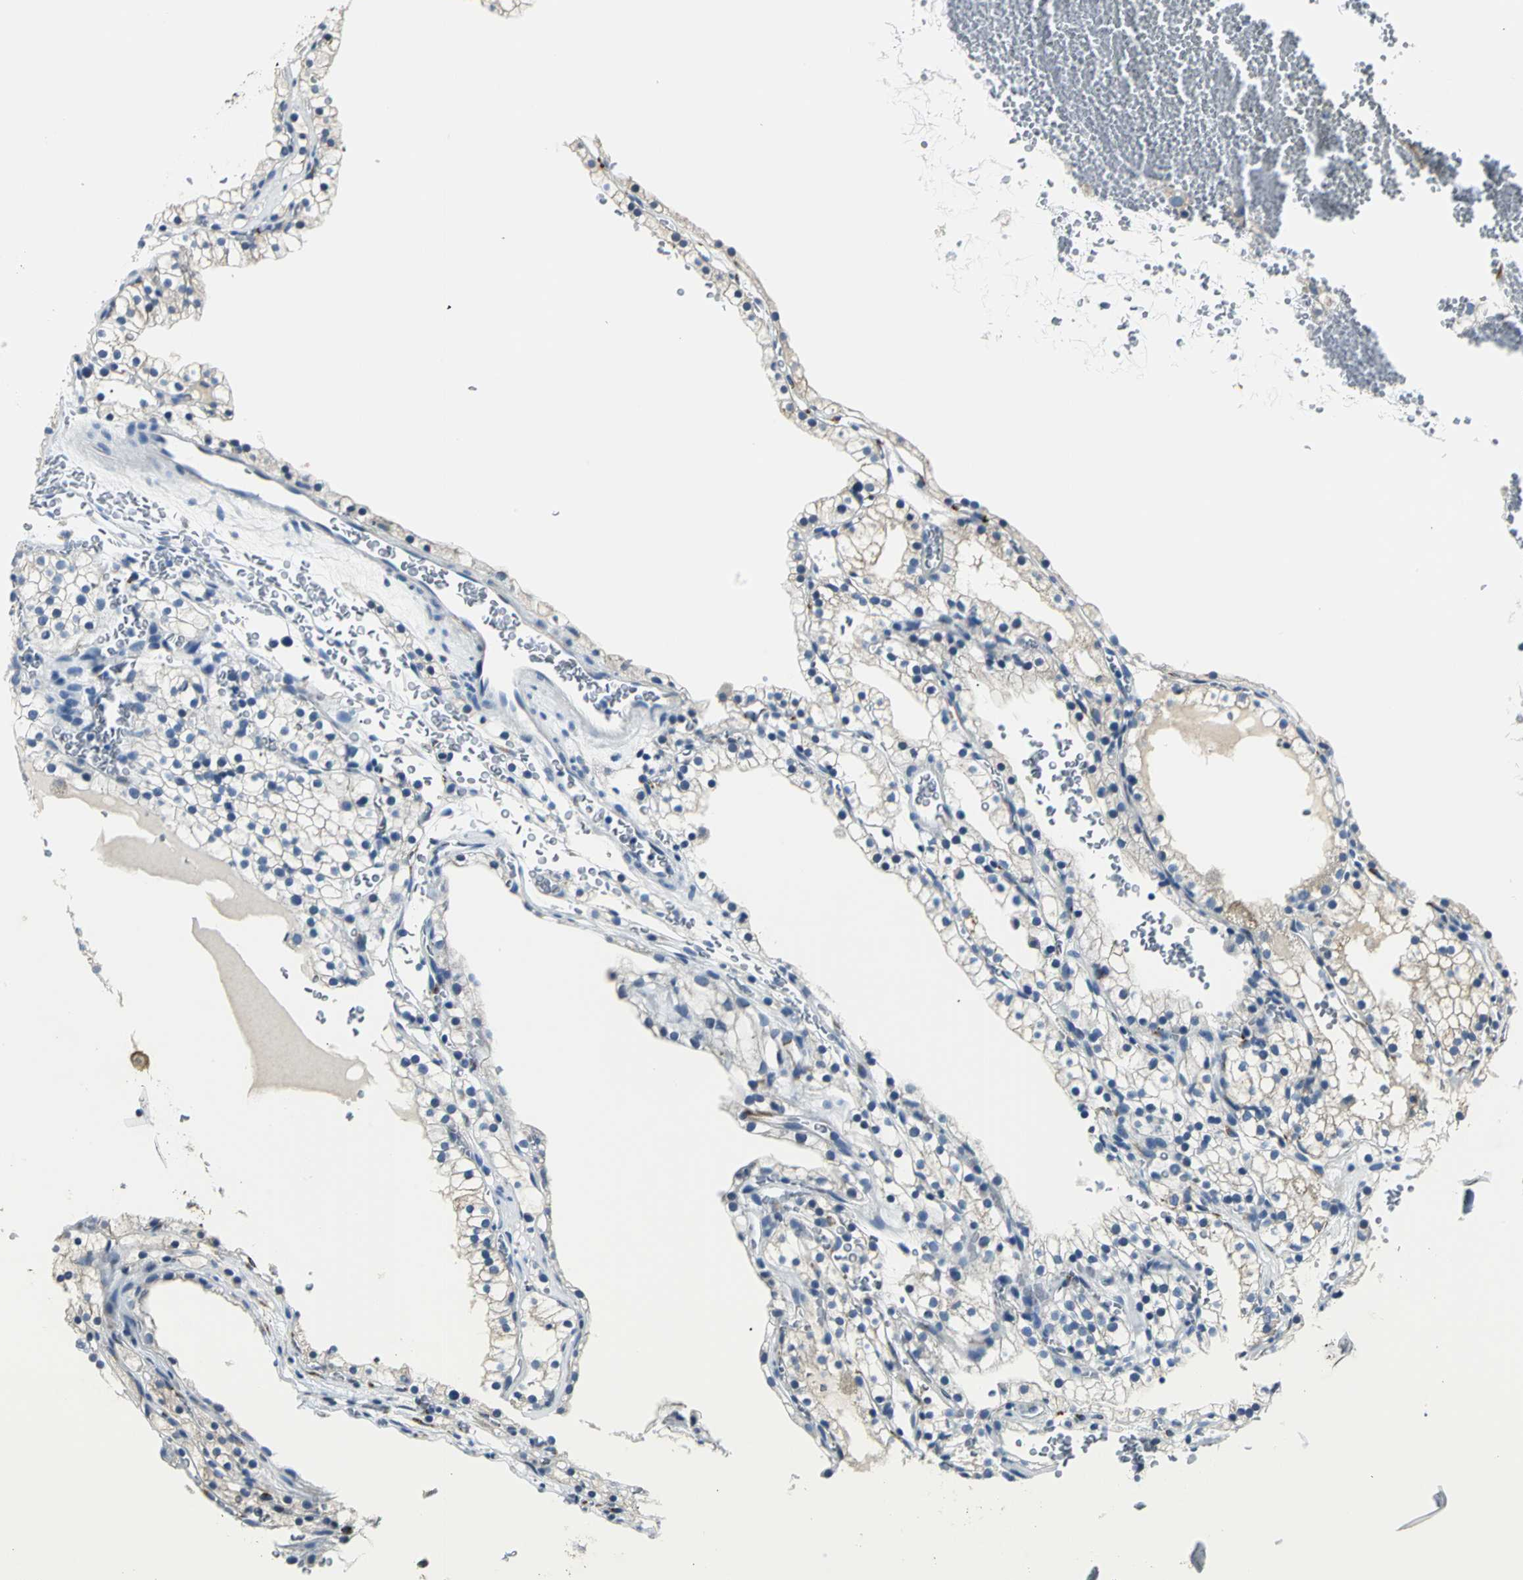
{"staining": {"intensity": "weak", "quantity": "<25%", "location": "cytoplasmic/membranous"}, "tissue": "renal cancer", "cell_type": "Tumor cells", "image_type": "cancer", "snomed": [{"axis": "morphology", "description": "Adenocarcinoma, NOS"}, {"axis": "topography", "description": "Kidney"}], "caption": "Renal adenocarcinoma was stained to show a protein in brown. There is no significant positivity in tumor cells.", "gene": "B3GNT2", "patient": {"sex": "female", "age": 41}}